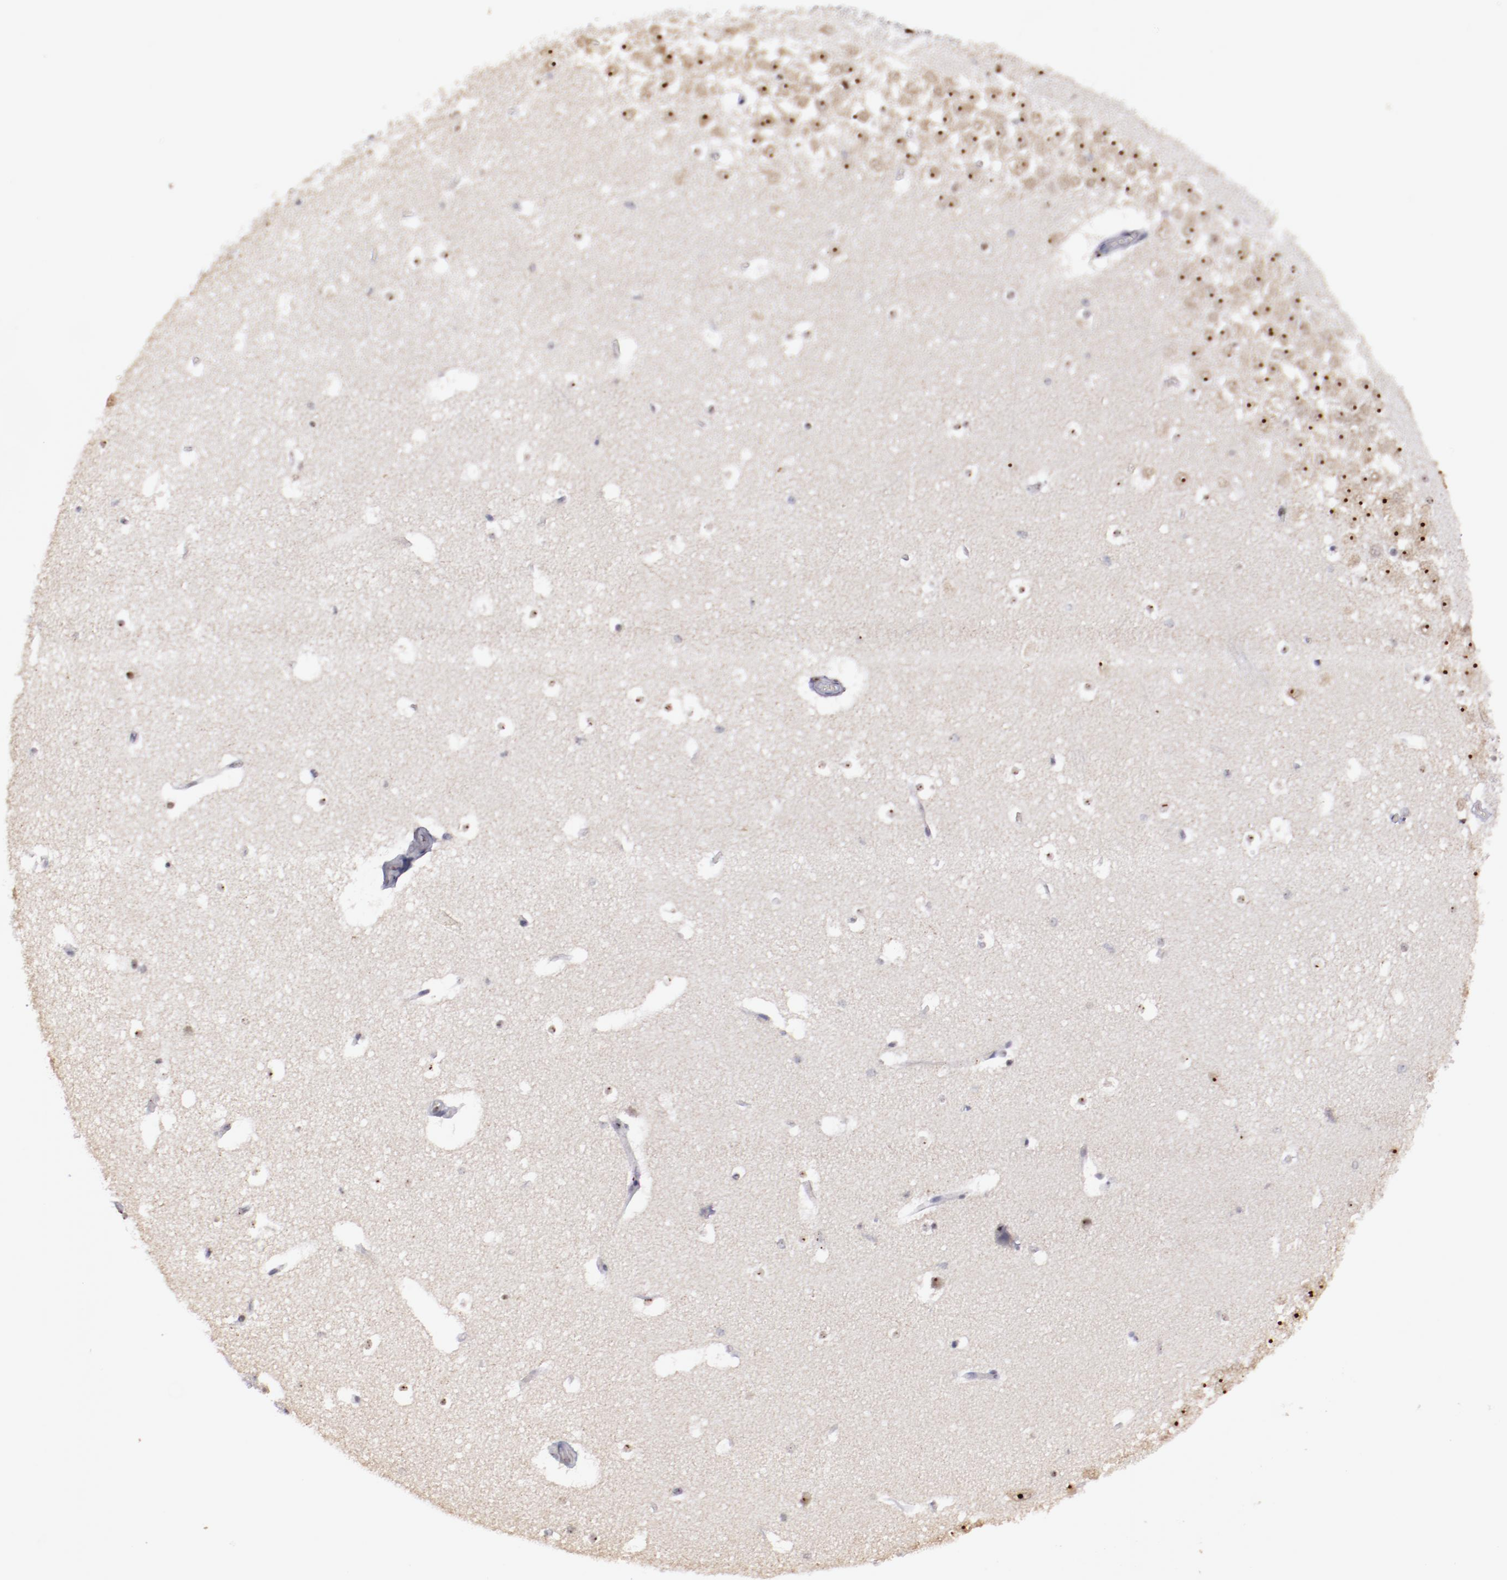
{"staining": {"intensity": "moderate", "quantity": "25%-75%", "location": "nuclear"}, "tissue": "hippocampus", "cell_type": "Glial cells", "image_type": "normal", "snomed": [{"axis": "morphology", "description": "Normal tissue, NOS"}, {"axis": "topography", "description": "Hippocampus"}], "caption": "Moderate nuclear staining is present in about 25%-75% of glial cells in benign hippocampus. Using DAB (brown) and hematoxylin (blue) stains, captured at high magnification using brightfield microscopy.", "gene": "DDX24", "patient": {"sex": "male", "age": 45}}